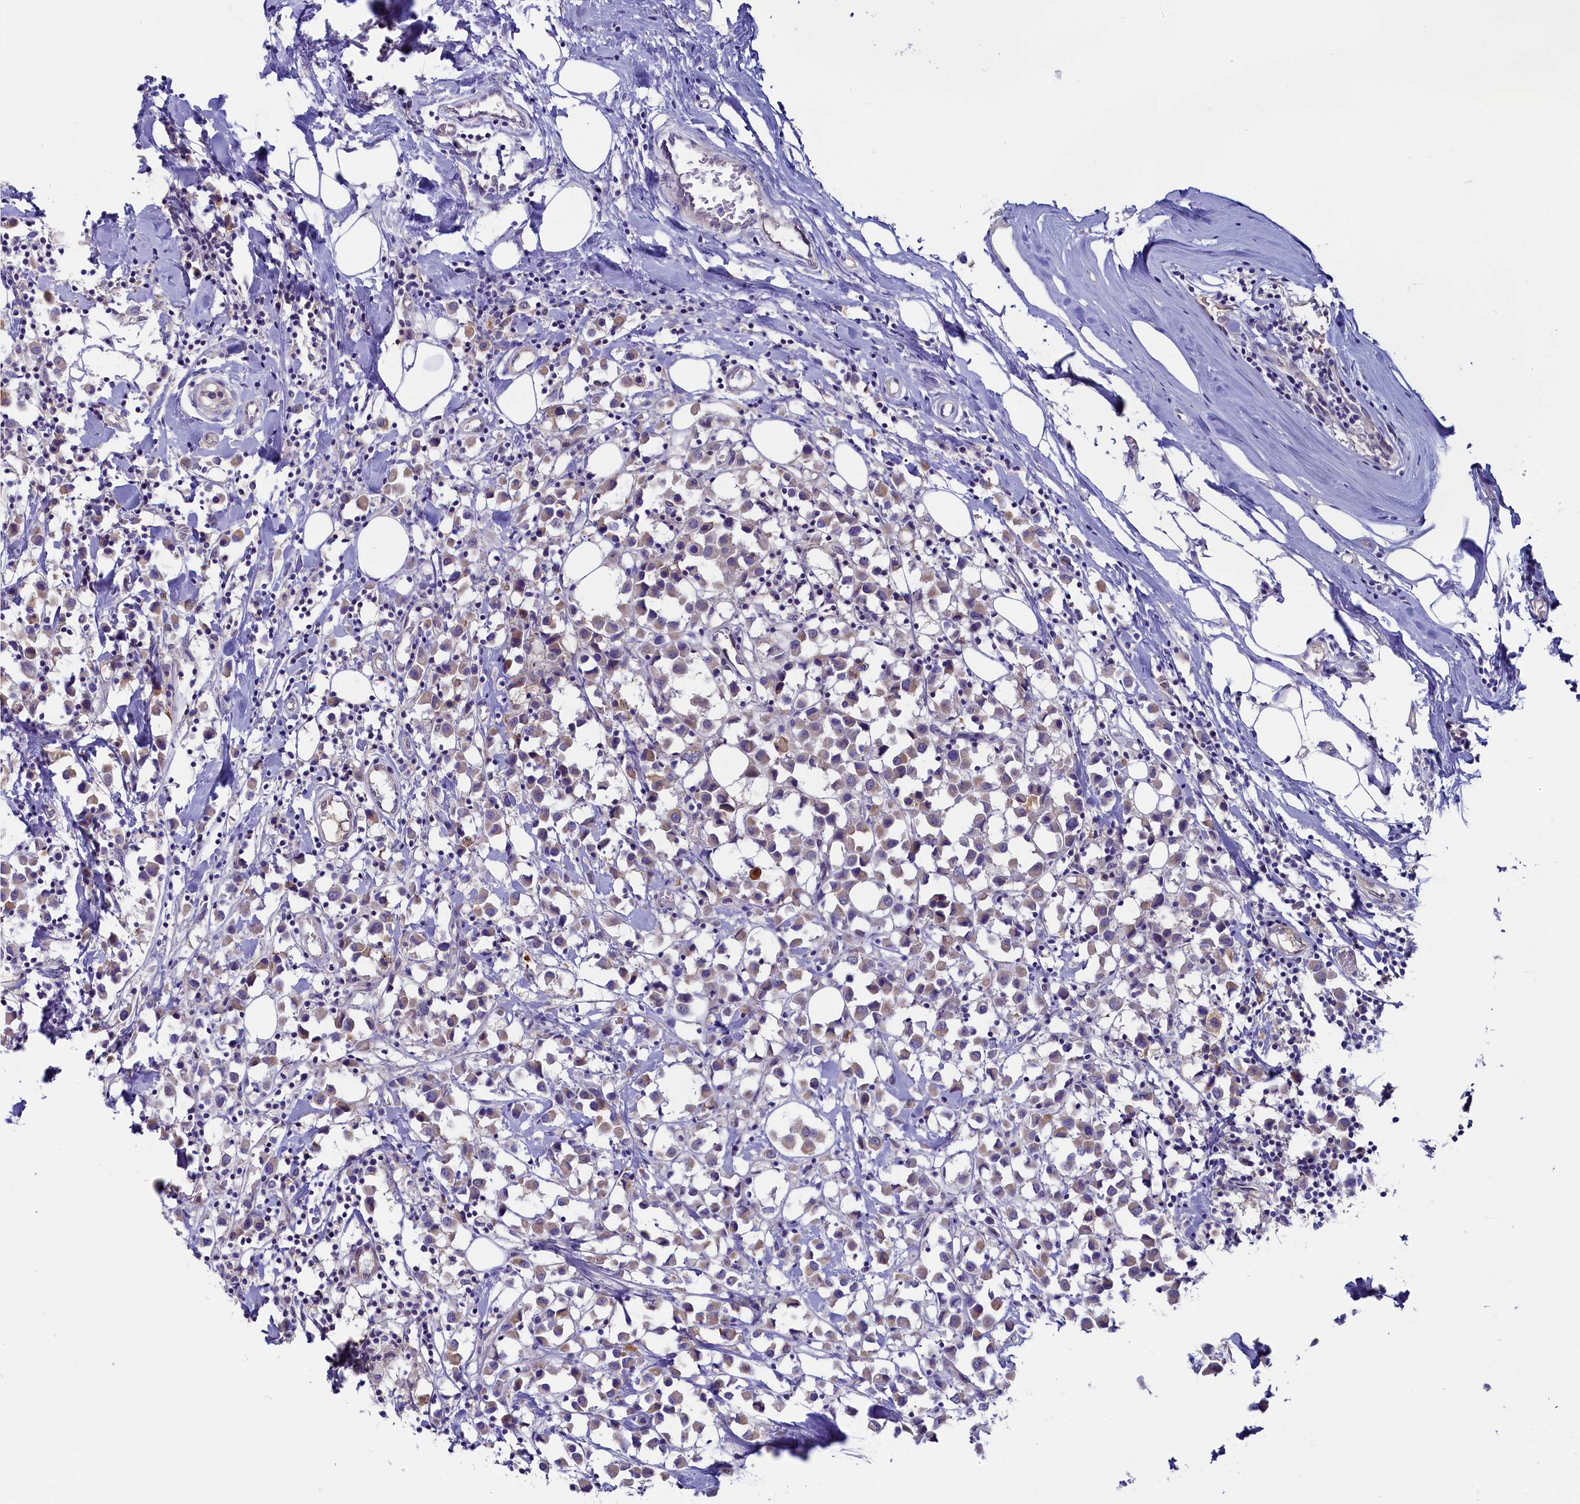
{"staining": {"intensity": "weak", "quantity": "<25%", "location": "cytoplasmic/membranous"}, "tissue": "breast cancer", "cell_type": "Tumor cells", "image_type": "cancer", "snomed": [{"axis": "morphology", "description": "Duct carcinoma"}, {"axis": "topography", "description": "Breast"}], "caption": "The image shows no significant staining in tumor cells of breast cancer (intraductal carcinoma). (DAB (3,3'-diaminobenzidine) IHC, high magnification).", "gene": "CIAPIN1", "patient": {"sex": "female", "age": 61}}